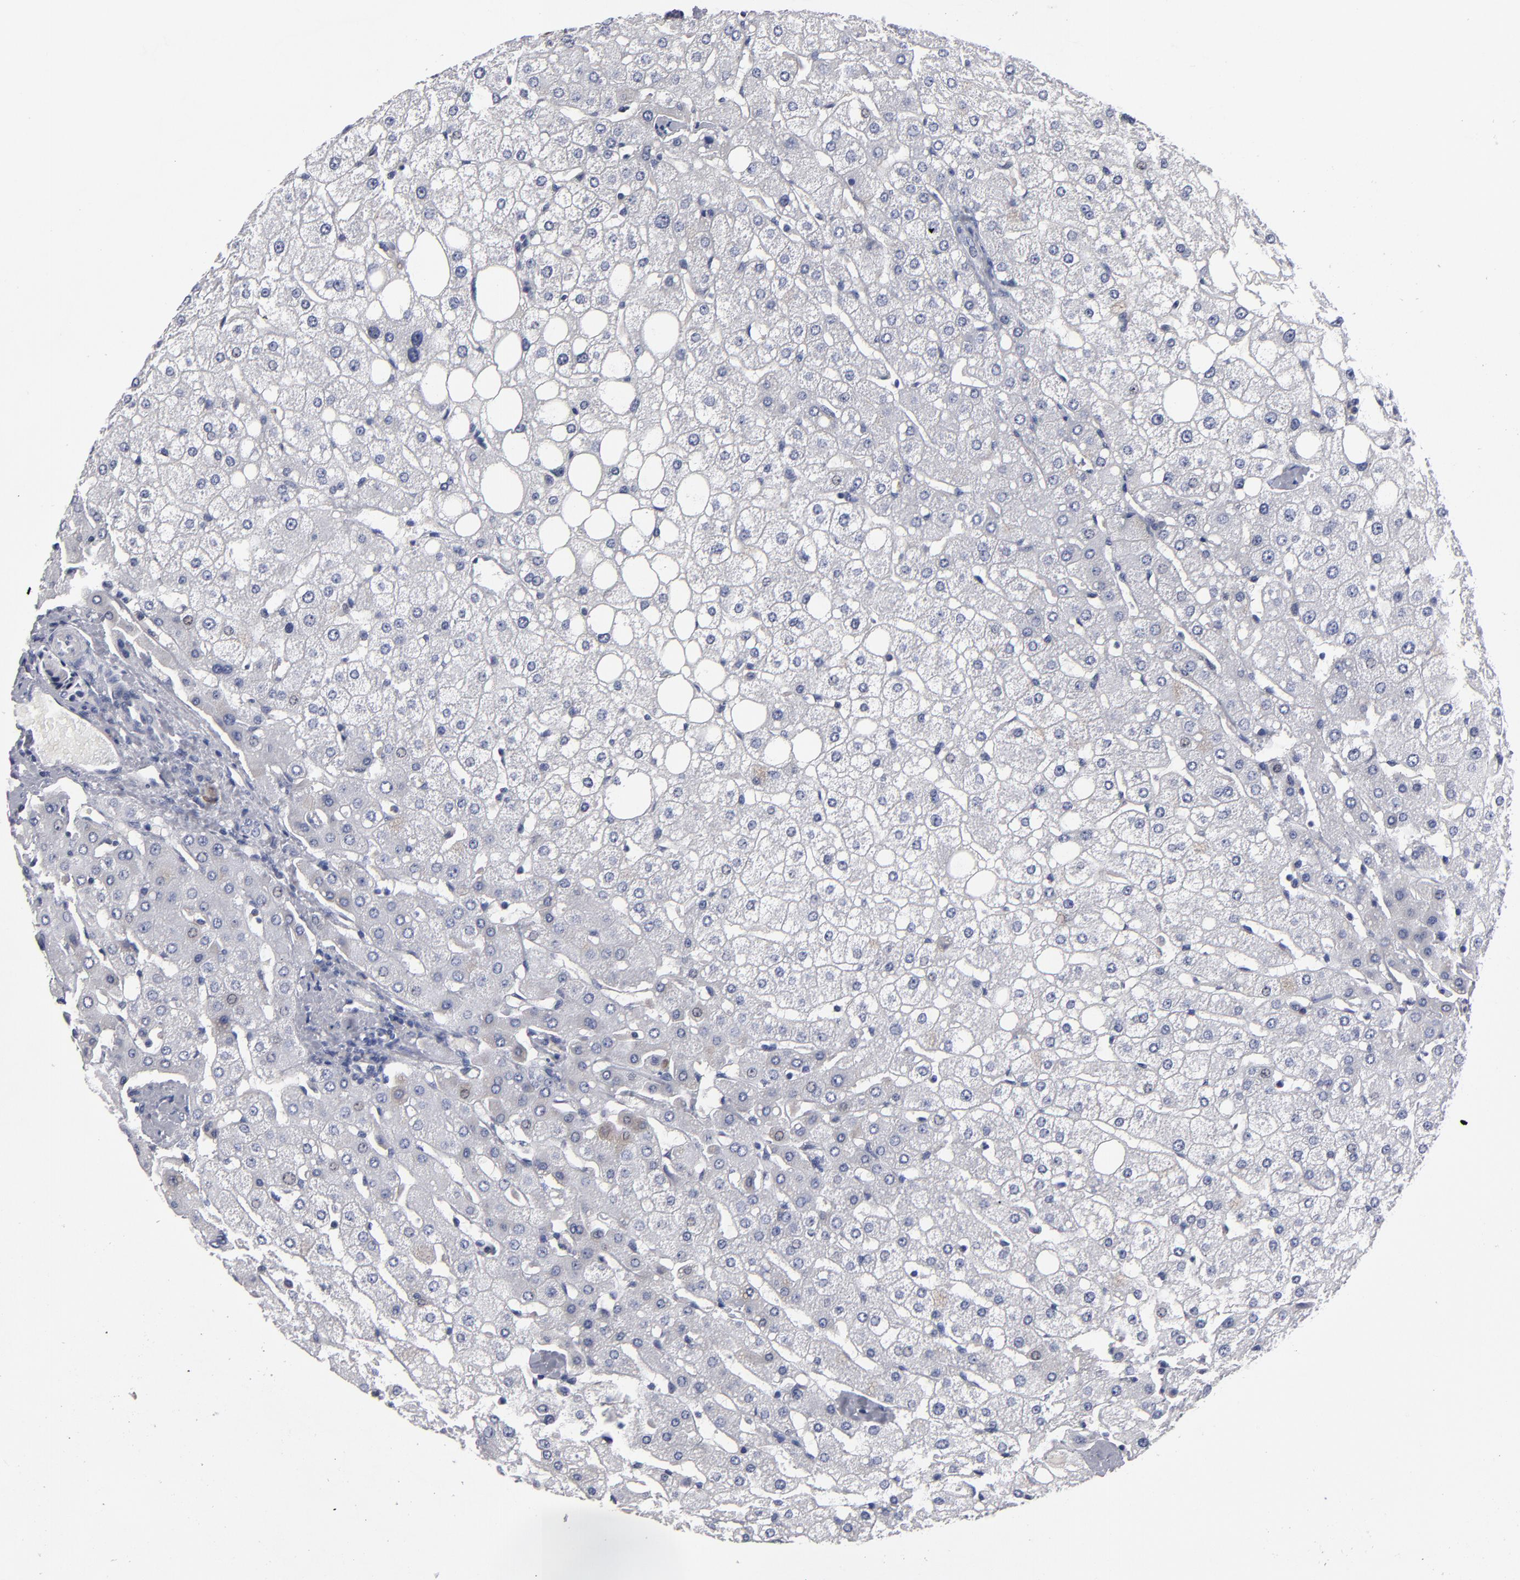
{"staining": {"intensity": "weak", "quantity": "<25%", "location": "cytoplasmic/membranous"}, "tissue": "liver", "cell_type": "Cholangiocytes", "image_type": "normal", "snomed": [{"axis": "morphology", "description": "Normal tissue, NOS"}, {"axis": "topography", "description": "Liver"}], "caption": "Histopathology image shows no significant protein expression in cholangiocytes of normal liver. (Brightfield microscopy of DAB (3,3'-diaminobenzidine) IHC at high magnification).", "gene": "CCDC80", "patient": {"sex": "male", "age": 35}}